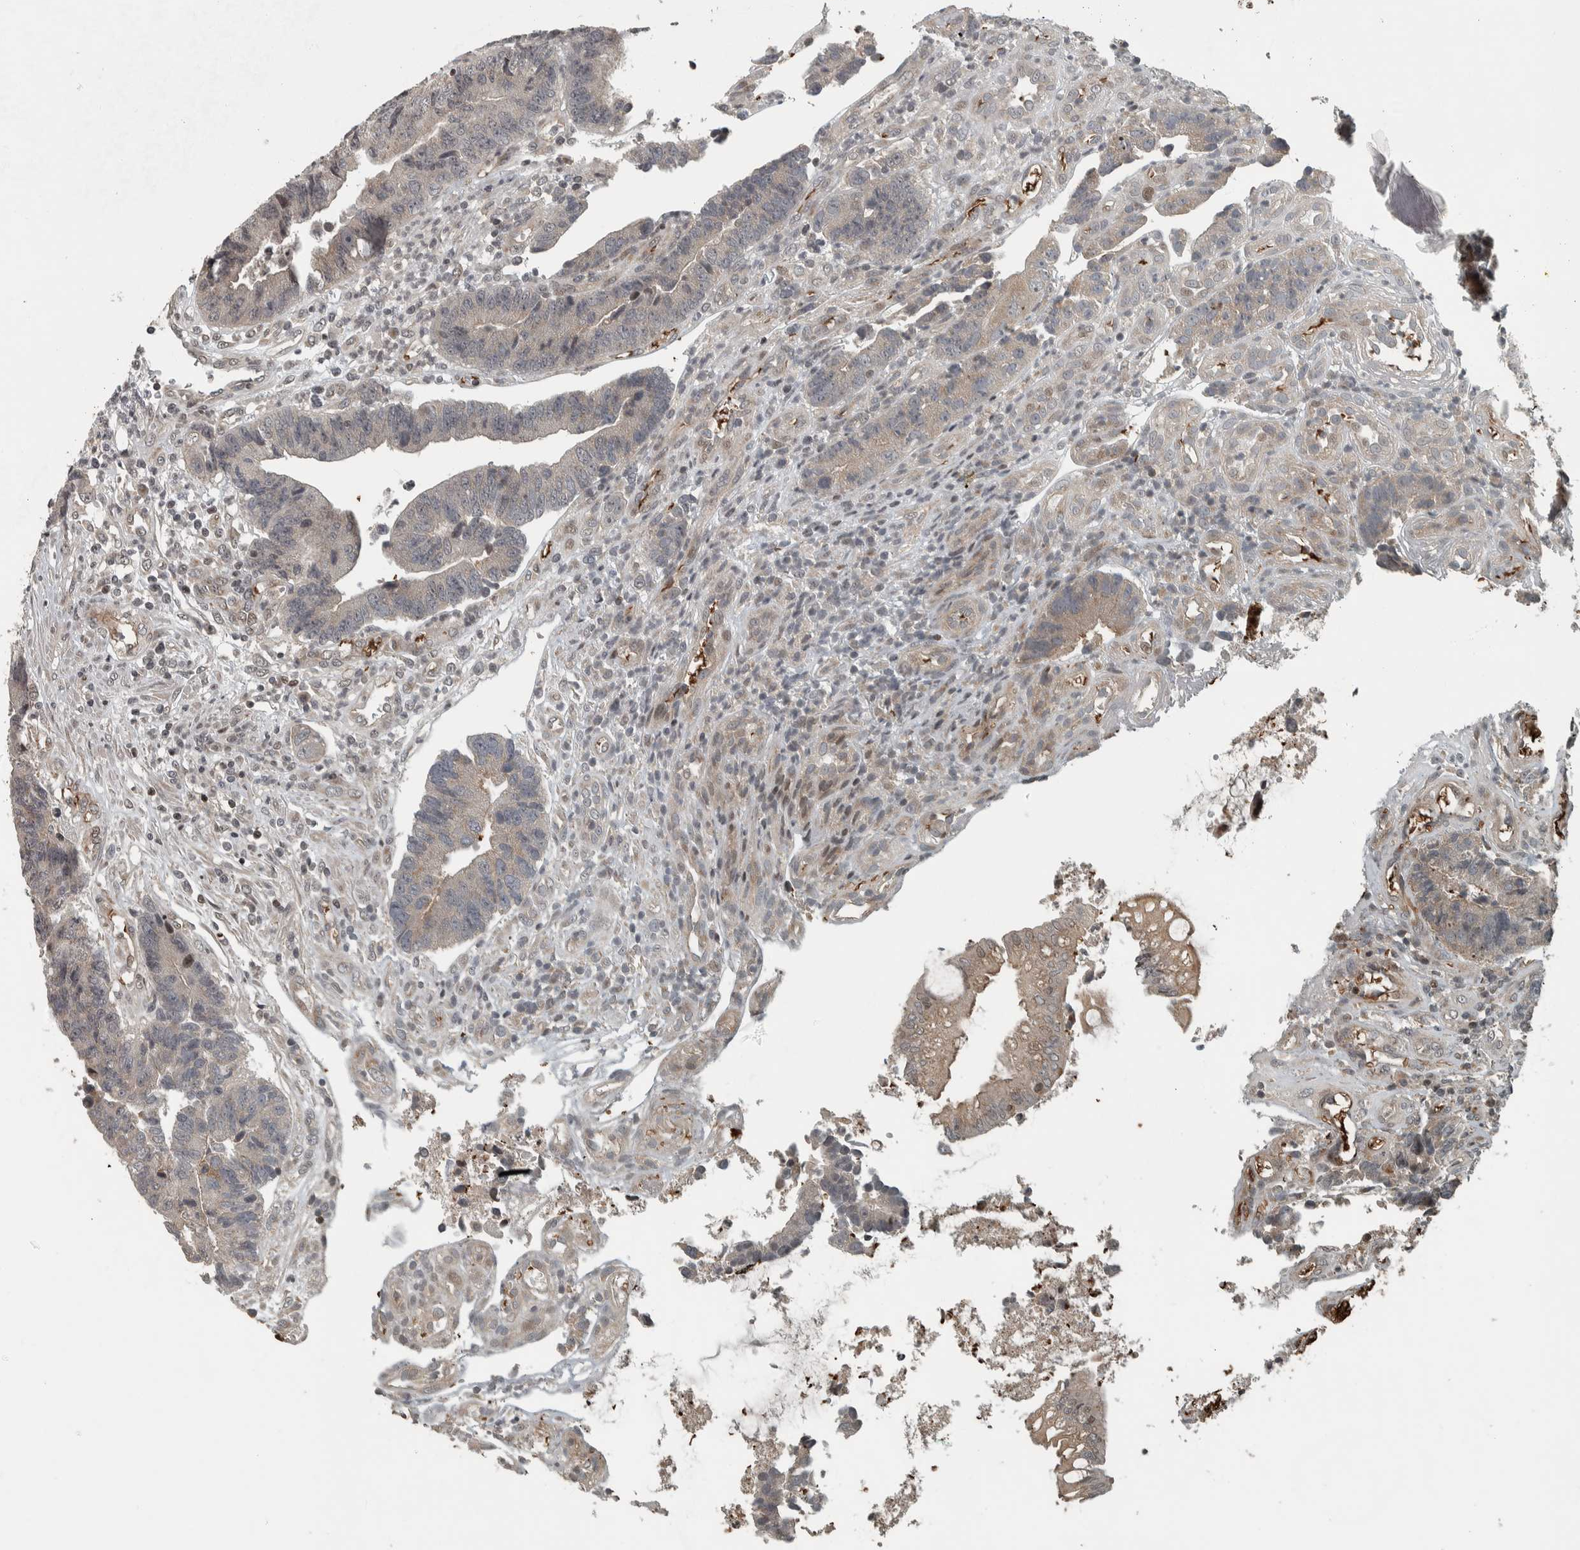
{"staining": {"intensity": "weak", "quantity": "<25%", "location": "cytoplasmic/membranous"}, "tissue": "colorectal cancer", "cell_type": "Tumor cells", "image_type": "cancer", "snomed": [{"axis": "morphology", "description": "Adenocarcinoma, NOS"}, {"axis": "topography", "description": "Rectum"}], "caption": "The micrograph shows no significant expression in tumor cells of adenocarcinoma (colorectal).", "gene": "NAPG", "patient": {"sex": "male", "age": 84}}